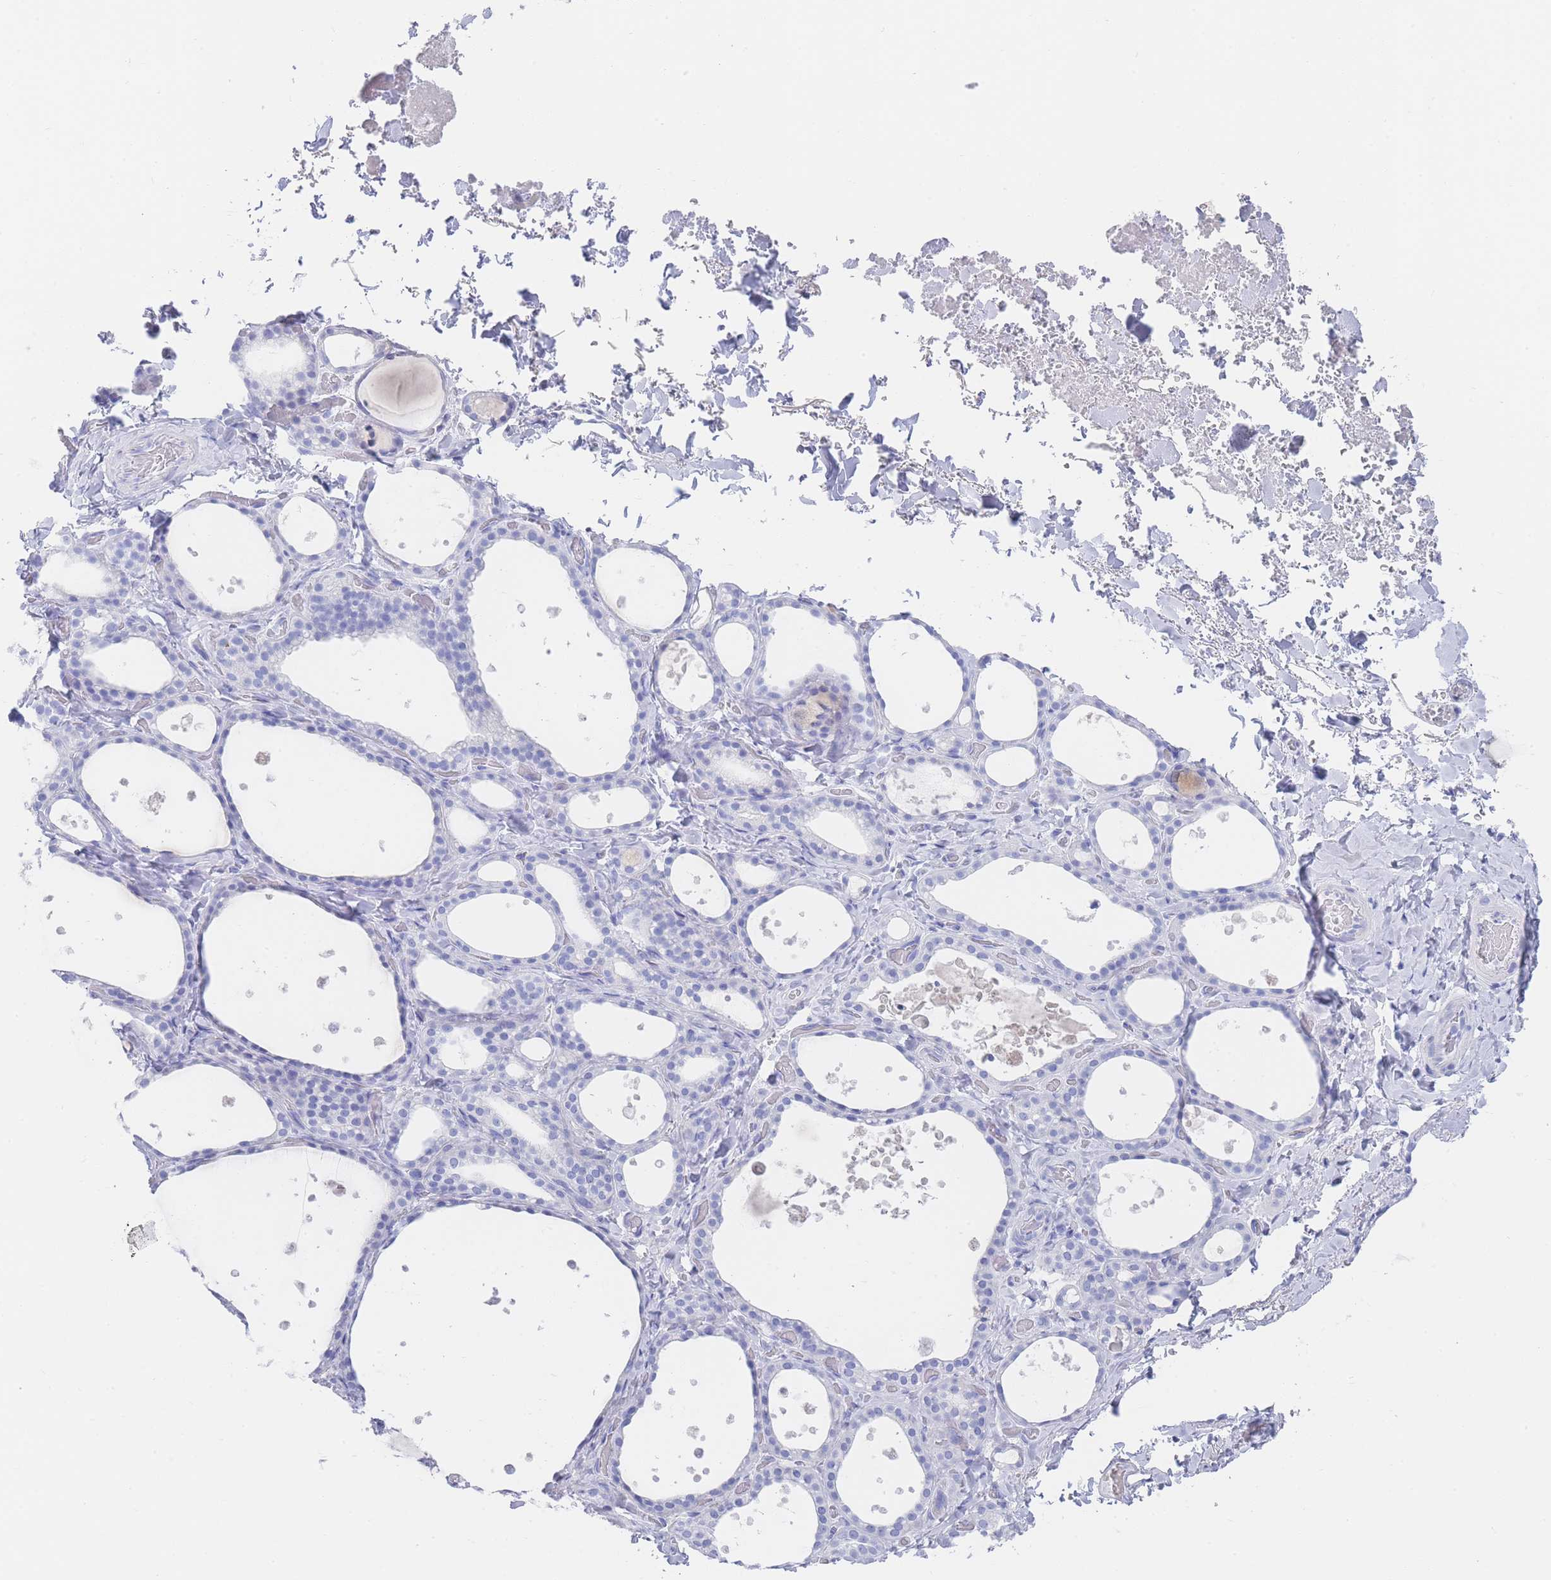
{"staining": {"intensity": "negative", "quantity": "none", "location": "none"}, "tissue": "thyroid gland", "cell_type": "Glandular cells", "image_type": "normal", "snomed": [{"axis": "morphology", "description": "Normal tissue, NOS"}, {"axis": "topography", "description": "Thyroid gland"}], "caption": "Immunohistochemical staining of unremarkable human thyroid gland reveals no significant positivity in glandular cells. (DAB IHC, high magnification).", "gene": "LRRC37A2", "patient": {"sex": "female", "age": 44}}